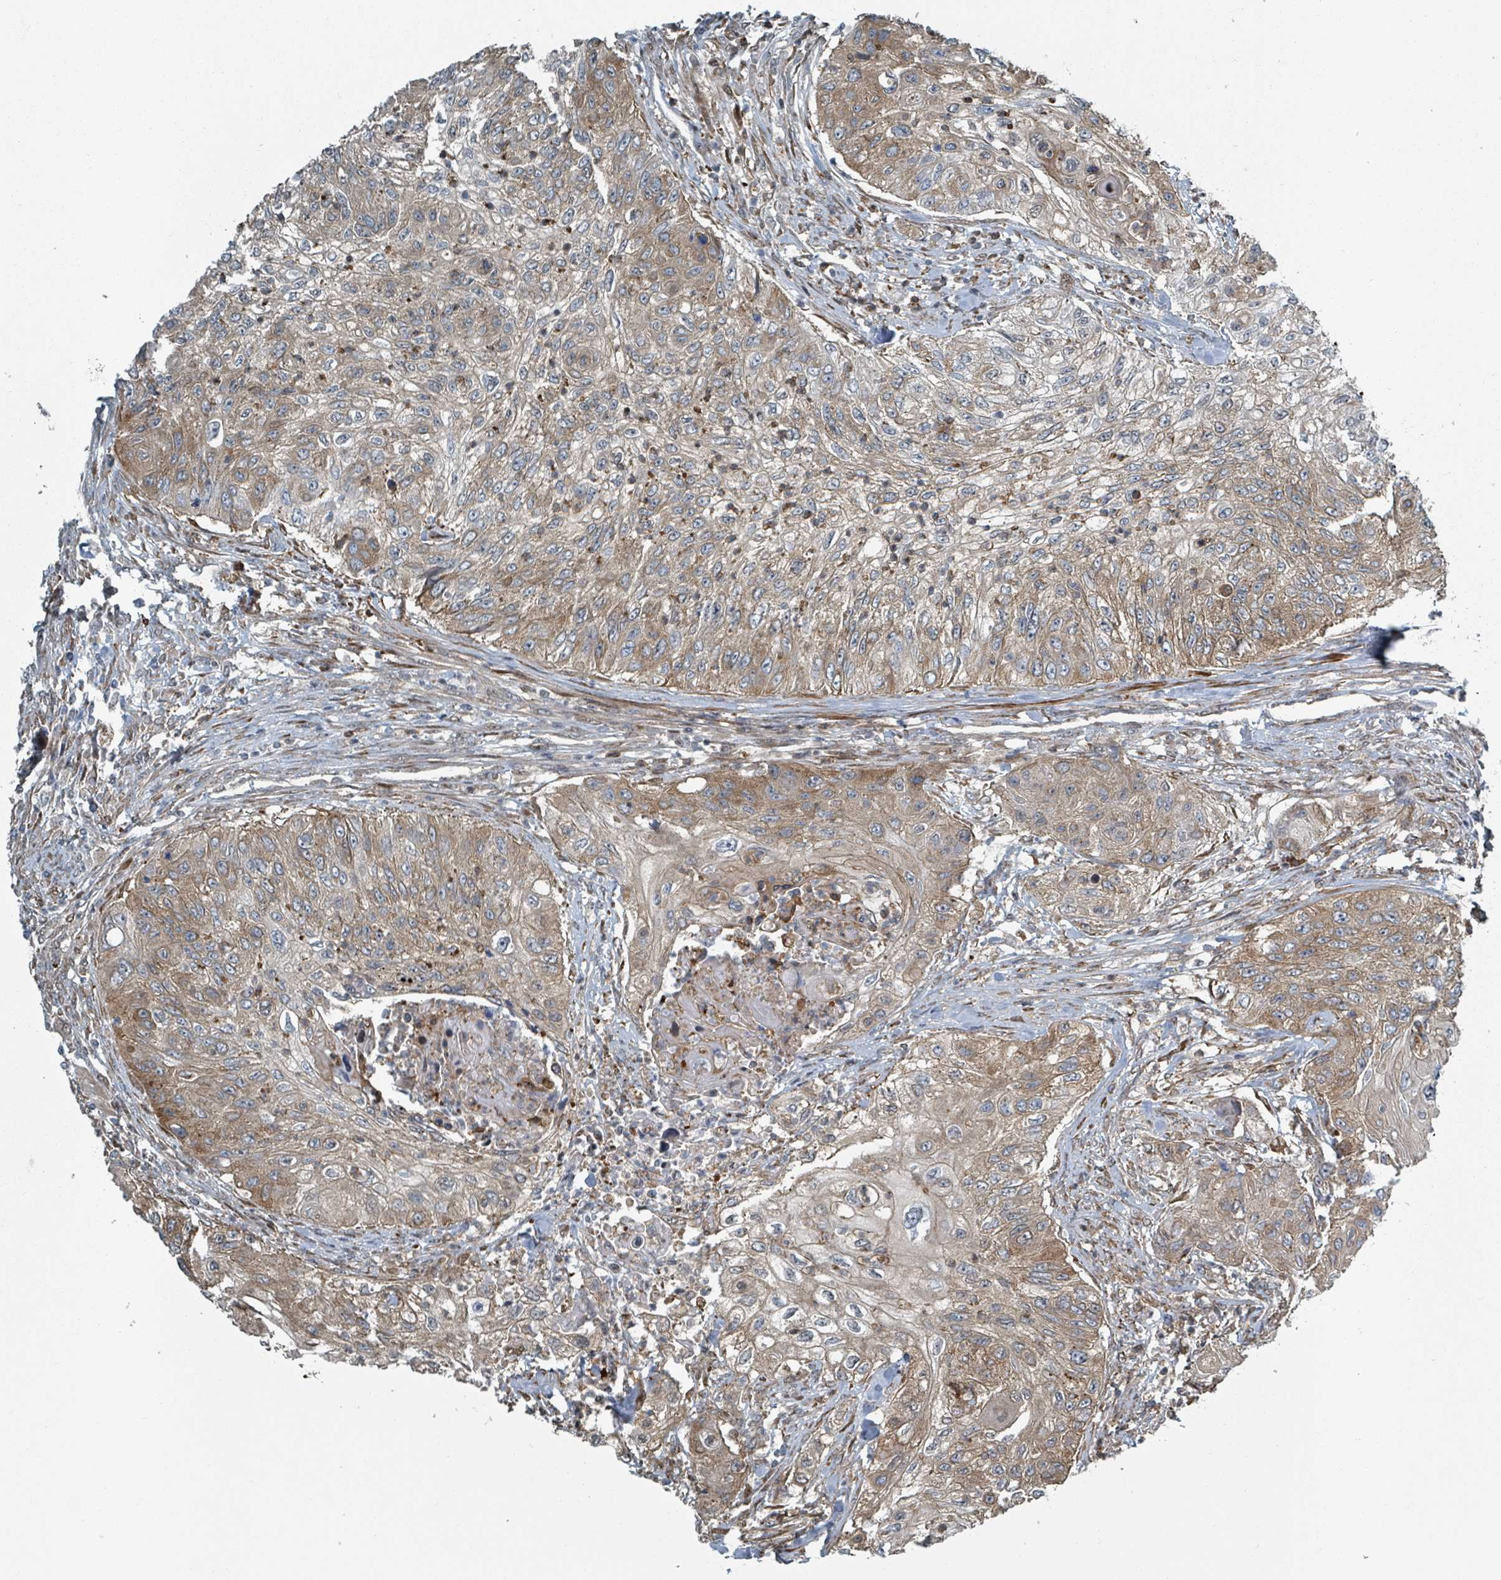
{"staining": {"intensity": "moderate", "quantity": ">75%", "location": "cytoplasmic/membranous"}, "tissue": "urothelial cancer", "cell_type": "Tumor cells", "image_type": "cancer", "snomed": [{"axis": "morphology", "description": "Urothelial carcinoma, High grade"}, {"axis": "topography", "description": "Urinary bladder"}], "caption": "Protein staining of high-grade urothelial carcinoma tissue reveals moderate cytoplasmic/membranous staining in about >75% of tumor cells. (DAB IHC, brown staining for protein, blue staining for nuclei).", "gene": "RHPN2", "patient": {"sex": "female", "age": 60}}